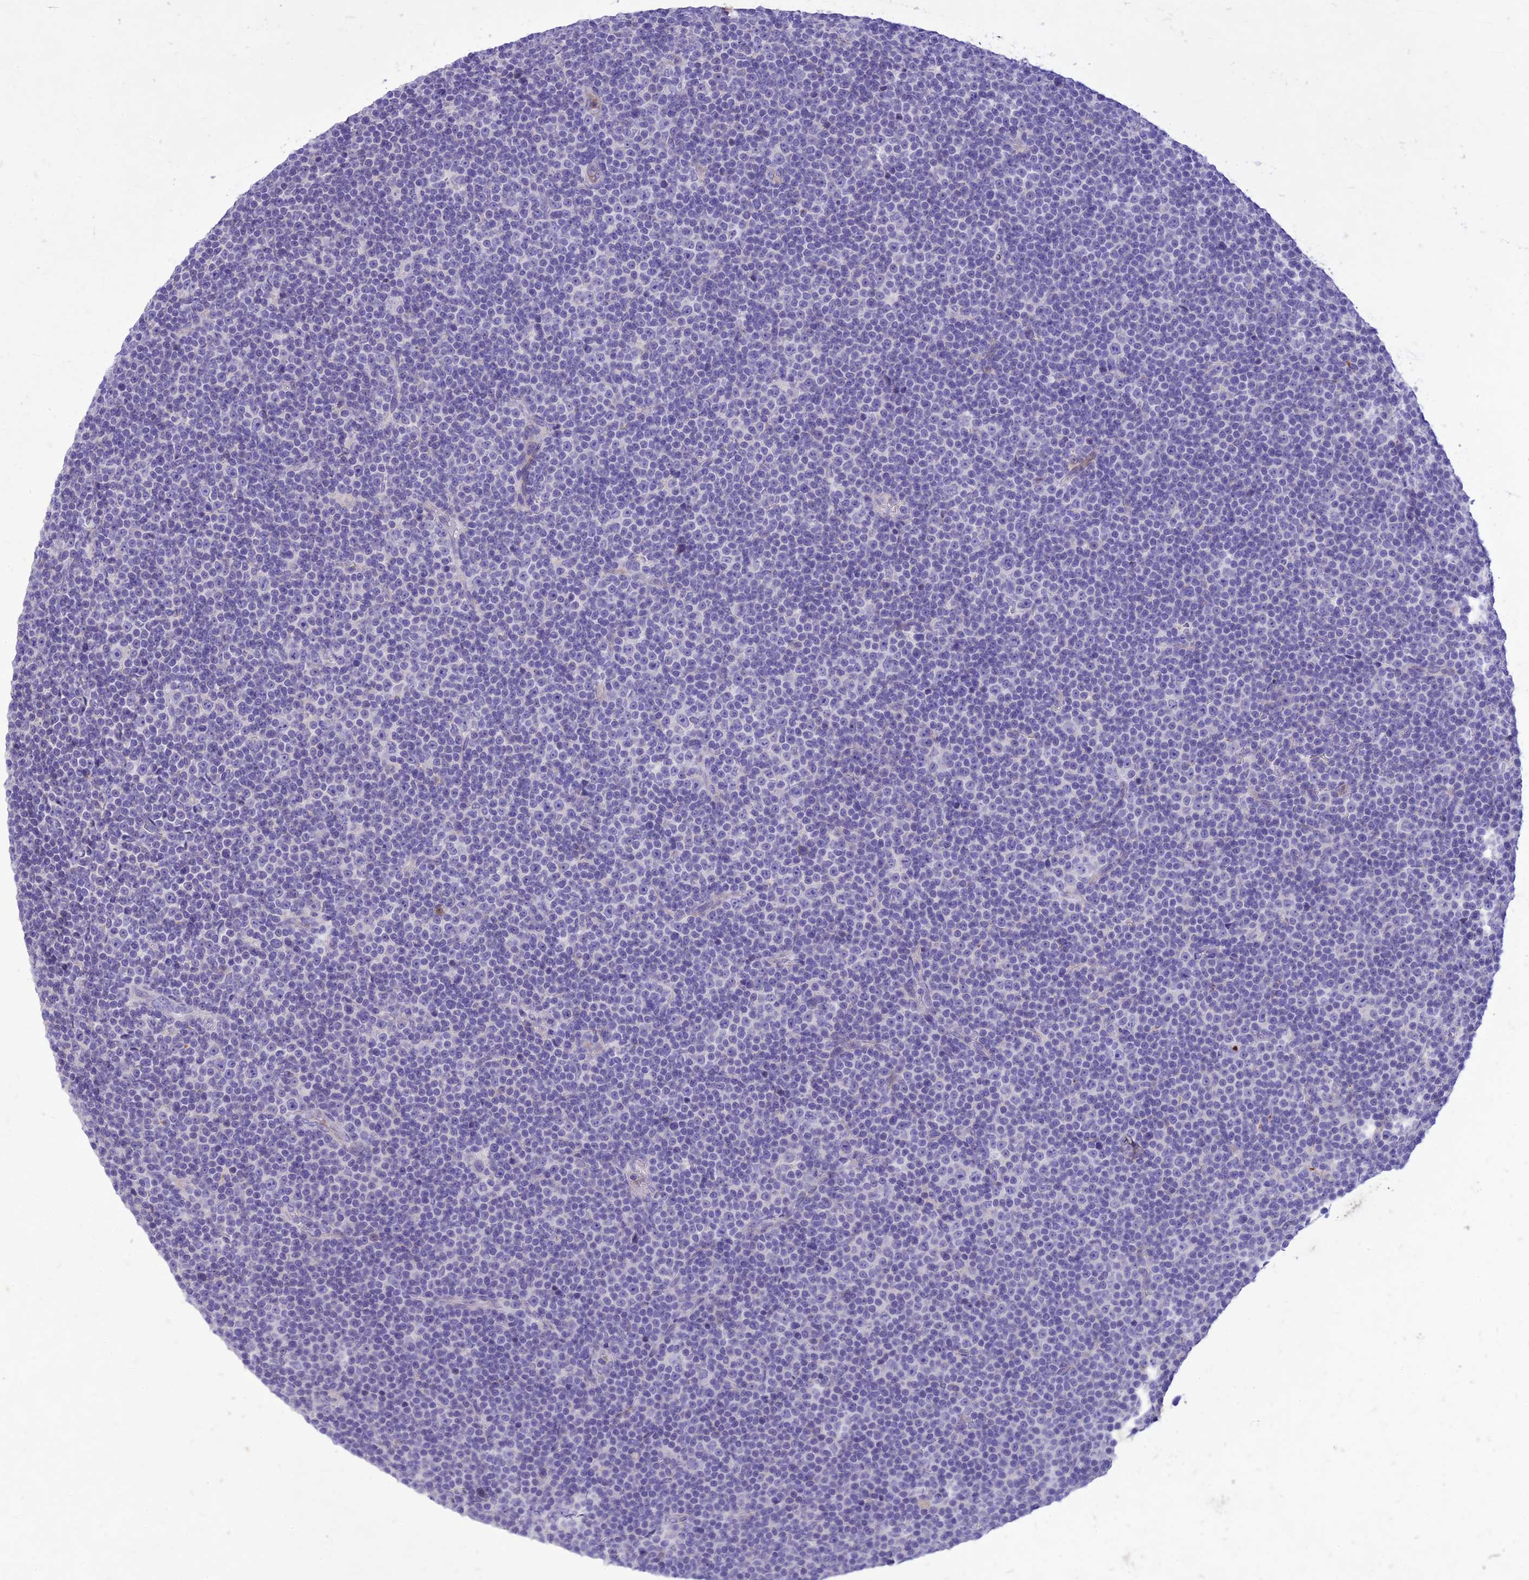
{"staining": {"intensity": "negative", "quantity": "none", "location": "none"}, "tissue": "lymphoma", "cell_type": "Tumor cells", "image_type": "cancer", "snomed": [{"axis": "morphology", "description": "Malignant lymphoma, non-Hodgkin's type, Low grade"}, {"axis": "topography", "description": "Lymph node"}], "caption": "Tumor cells are negative for protein expression in human lymphoma. (DAB (3,3'-diaminobenzidine) immunohistochemistry with hematoxylin counter stain).", "gene": "SLC13A5", "patient": {"sex": "female", "age": 67}}